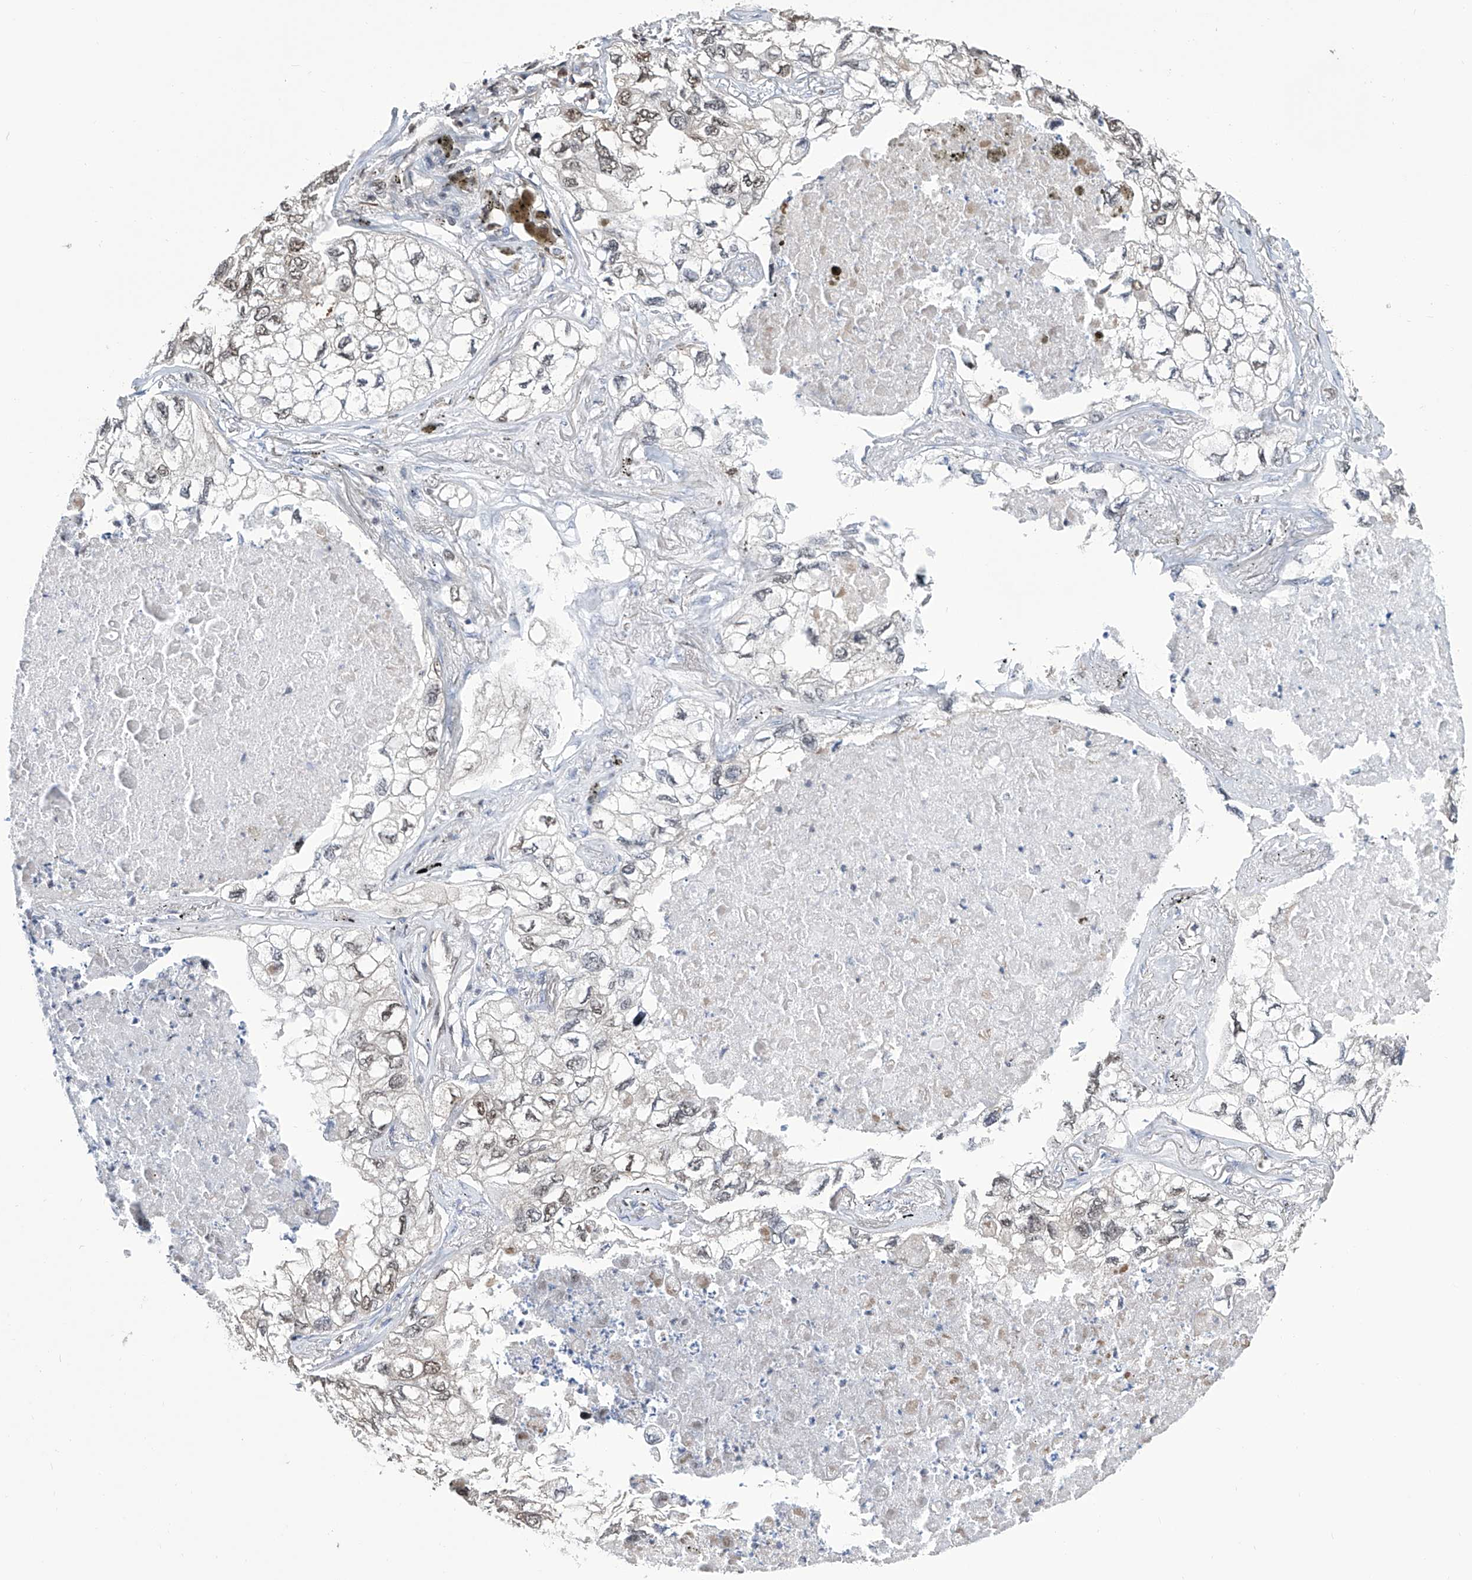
{"staining": {"intensity": "moderate", "quantity": "25%-75%", "location": "nuclear"}, "tissue": "lung cancer", "cell_type": "Tumor cells", "image_type": "cancer", "snomed": [{"axis": "morphology", "description": "Adenocarcinoma, NOS"}, {"axis": "topography", "description": "Lung"}], "caption": "Immunohistochemistry (IHC) of lung cancer demonstrates medium levels of moderate nuclear staining in approximately 25%-75% of tumor cells.", "gene": "SREBF2", "patient": {"sex": "male", "age": 65}}